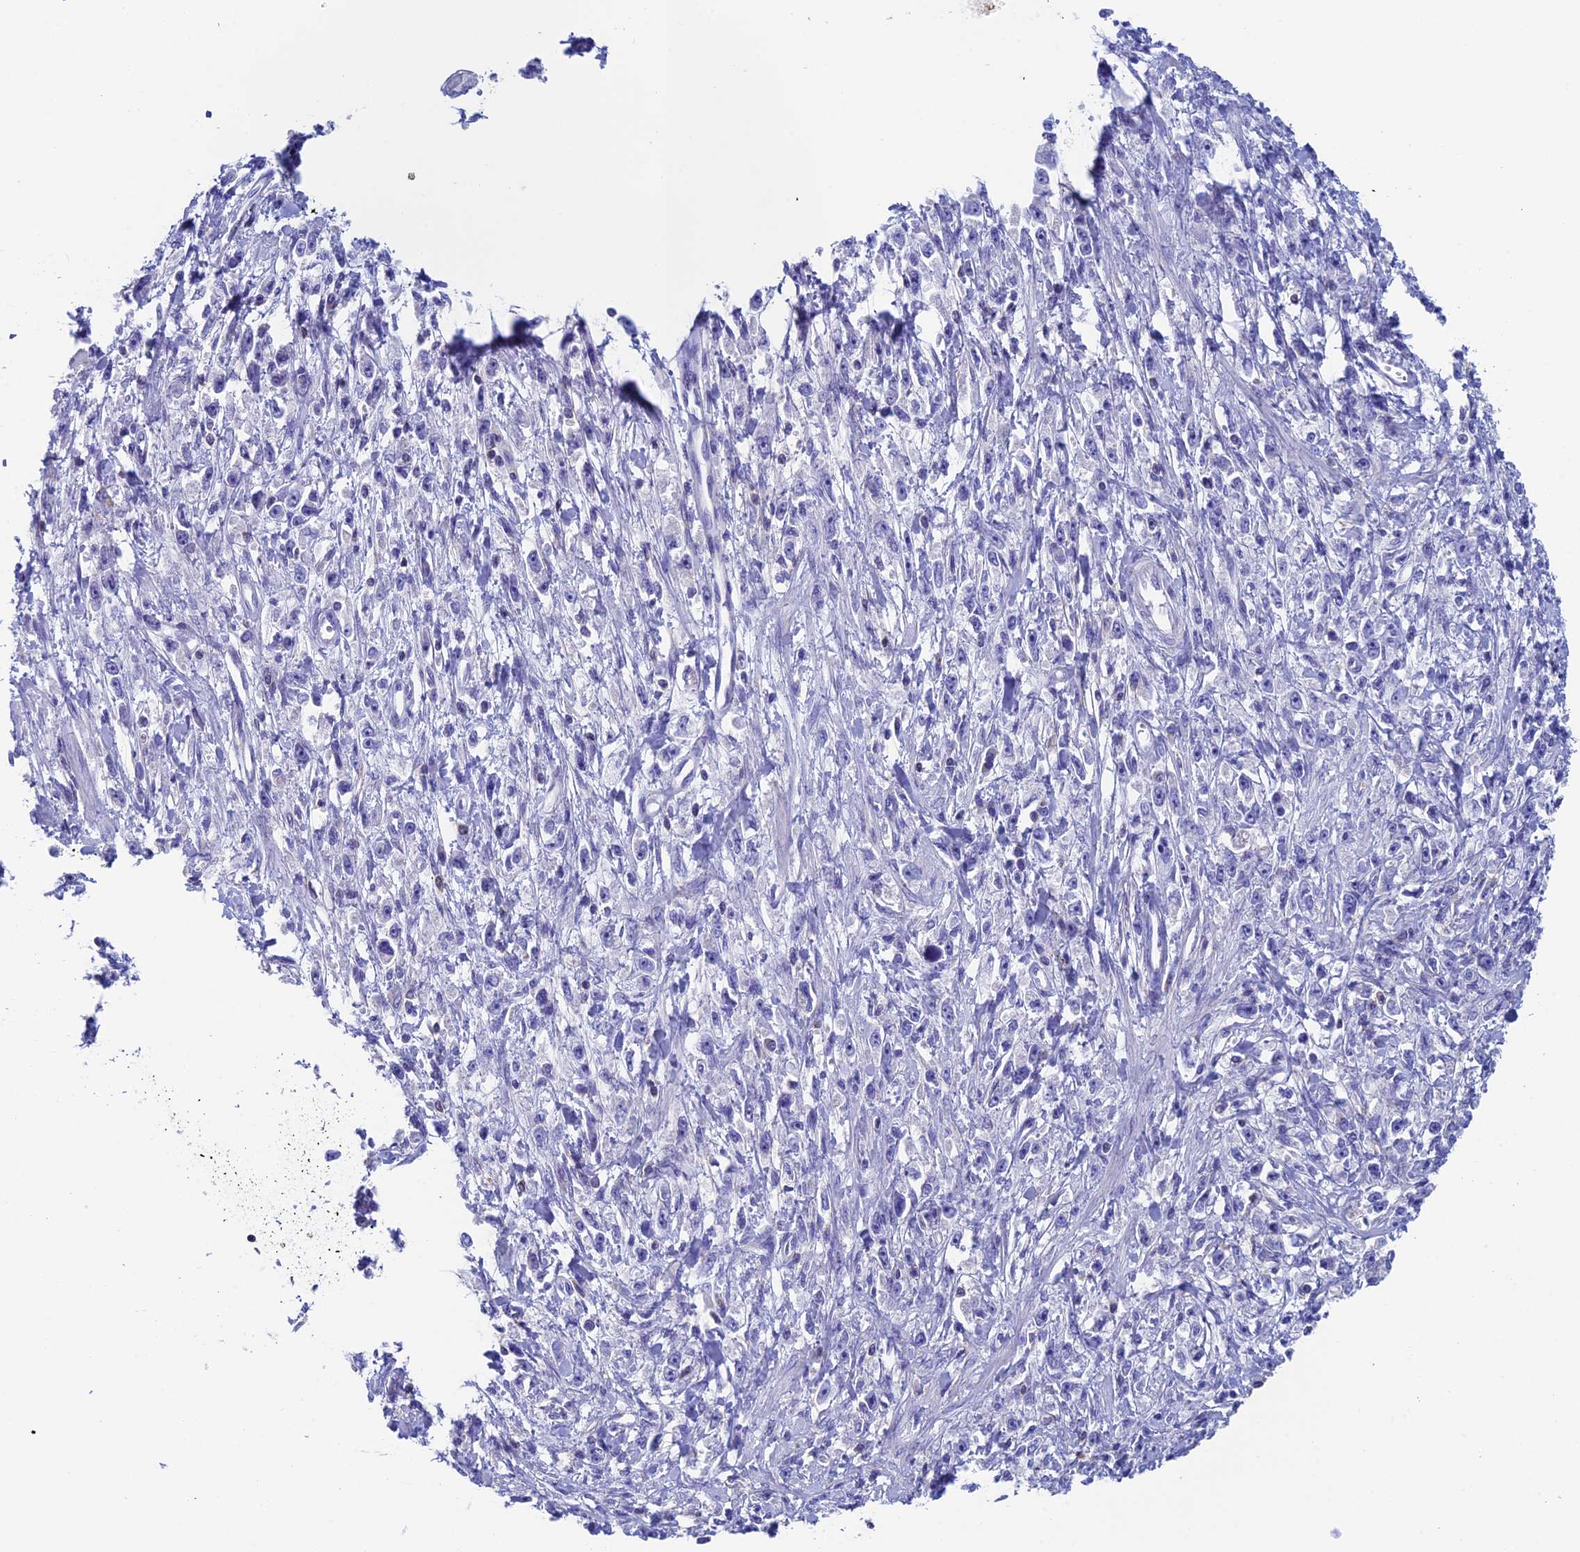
{"staining": {"intensity": "negative", "quantity": "none", "location": "none"}, "tissue": "stomach cancer", "cell_type": "Tumor cells", "image_type": "cancer", "snomed": [{"axis": "morphology", "description": "Adenocarcinoma, NOS"}, {"axis": "topography", "description": "Stomach"}], "caption": "IHC micrograph of neoplastic tissue: stomach cancer (adenocarcinoma) stained with DAB (3,3'-diaminobenzidine) demonstrates no significant protein expression in tumor cells.", "gene": "SEPTIN1", "patient": {"sex": "female", "age": 59}}